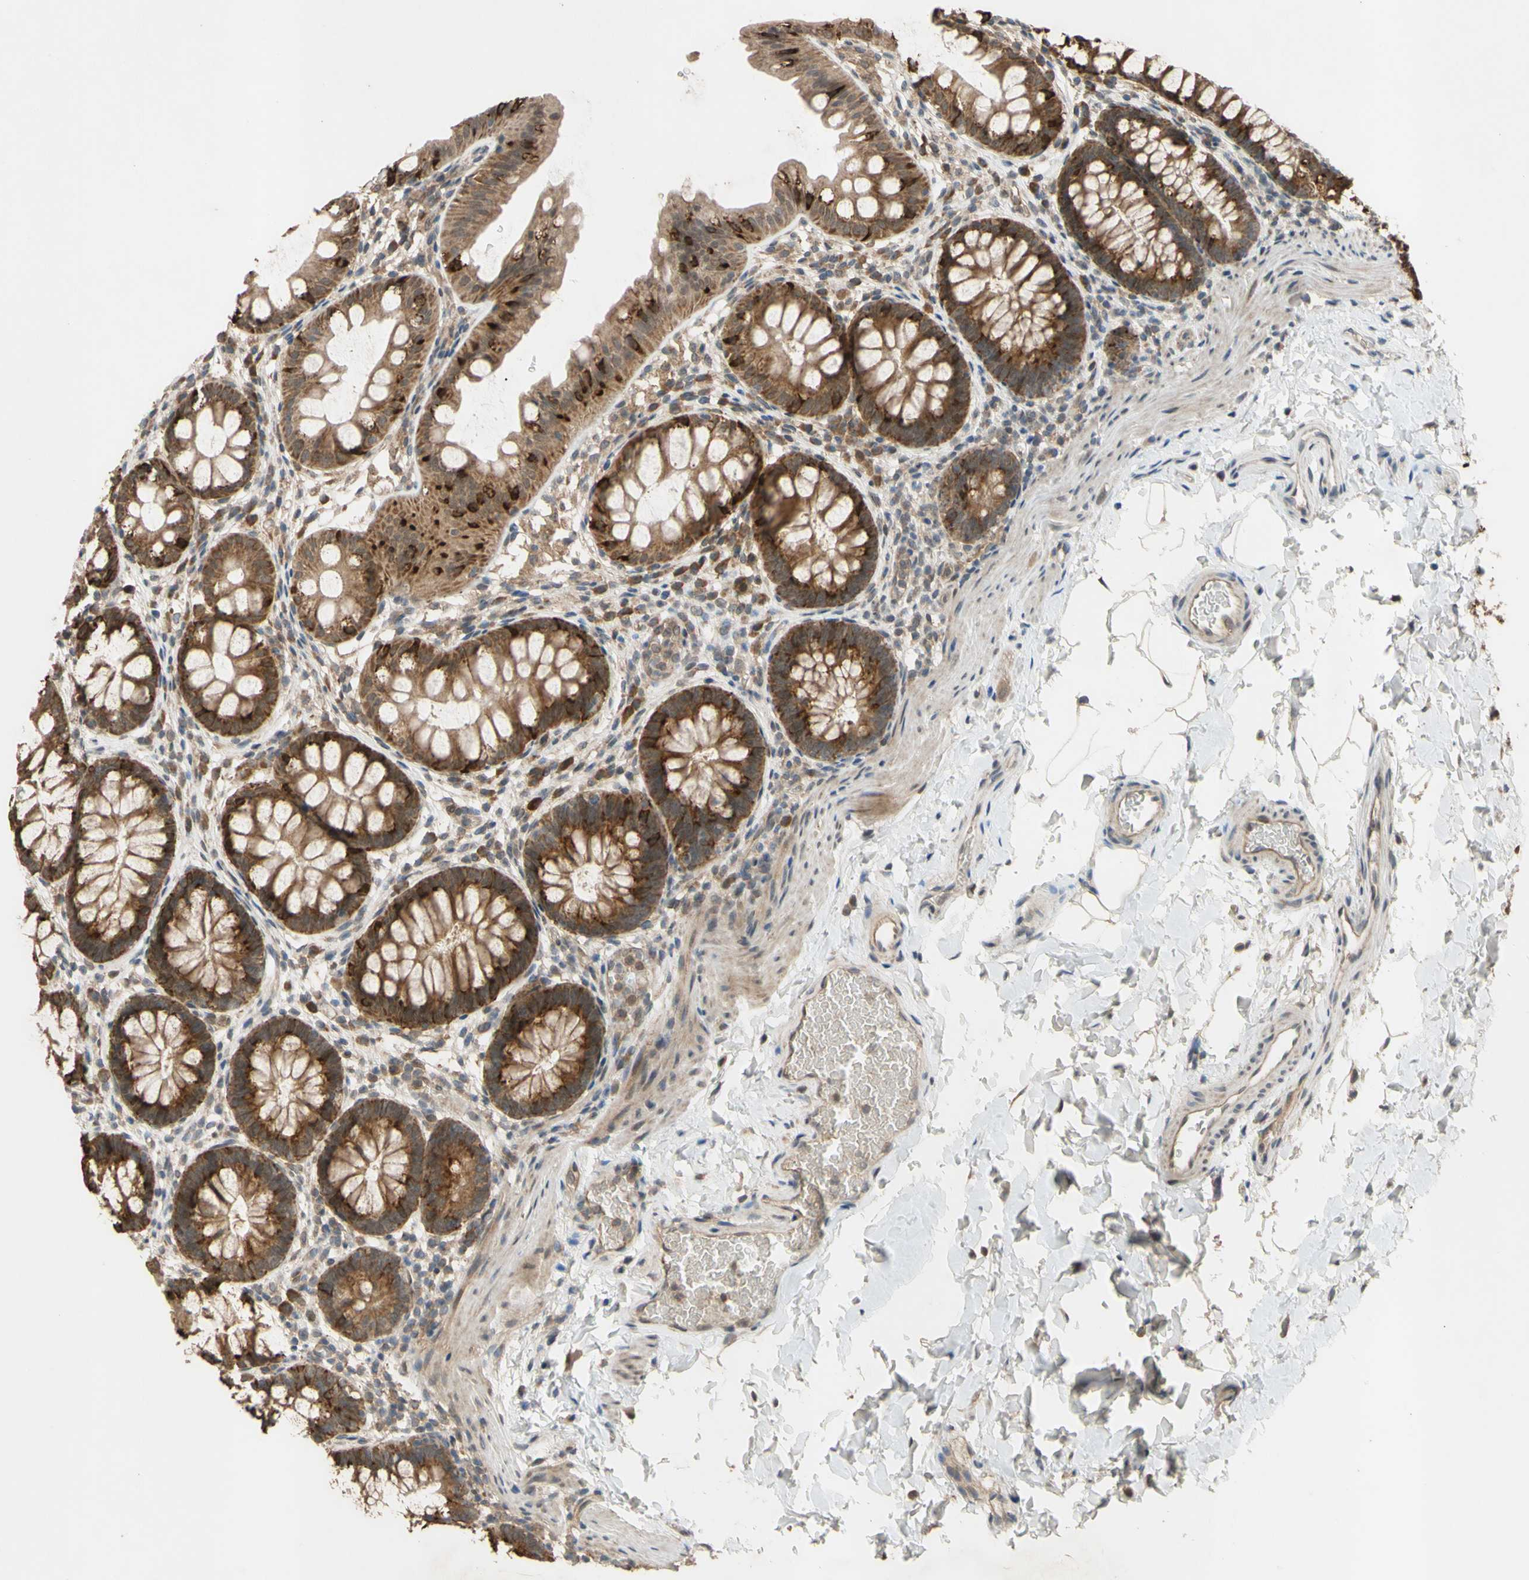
{"staining": {"intensity": "strong", "quantity": ">75%", "location": "cytoplasmic/membranous"}, "tissue": "rectum", "cell_type": "Glandular cells", "image_type": "normal", "snomed": [{"axis": "morphology", "description": "Normal tissue, NOS"}, {"axis": "topography", "description": "Rectum"}], "caption": "Brown immunohistochemical staining in benign rectum displays strong cytoplasmic/membranous positivity in approximately >75% of glandular cells.", "gene": "CD164", "patient": {"sex": "female", "age": 24}}